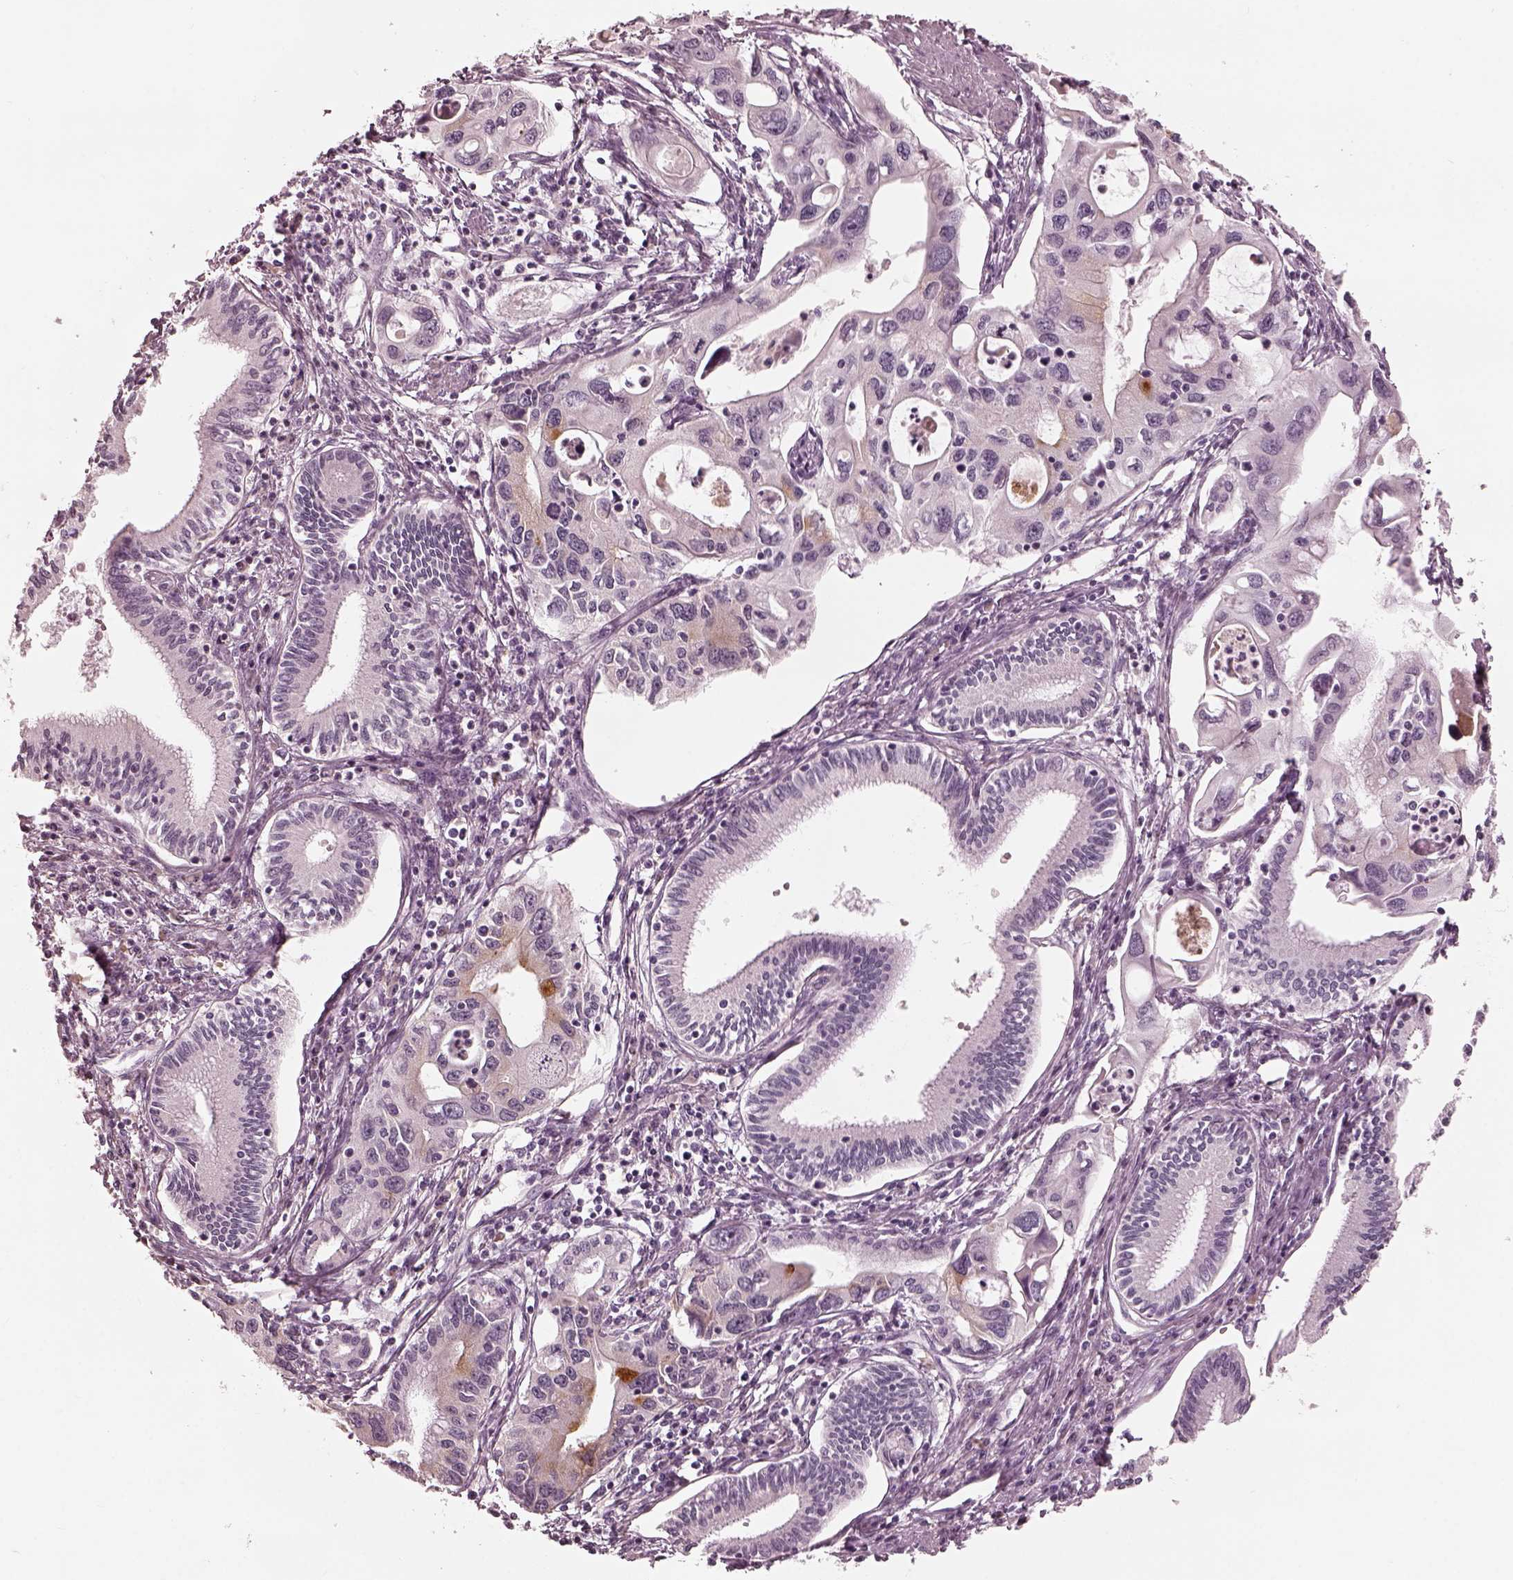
{"staining": {"intensity": "negative", "quantity": "none", "location": "none"}, "tissue": "pancreatic cancer", "cell_type": "Tumor cells", "image_type": "cancer", "snomed": [{"axis": "morphology", "description": "Adenocarcinoma, NOS"}, {"axis": "topography", "description": "Pancreas"}], "caption": "Image shows no significant protein staining in tumor cells of pancreatic cancer (adenocarcinoma).", "gene": "MIA", "patient": {"sex": "male", "age": 60}}